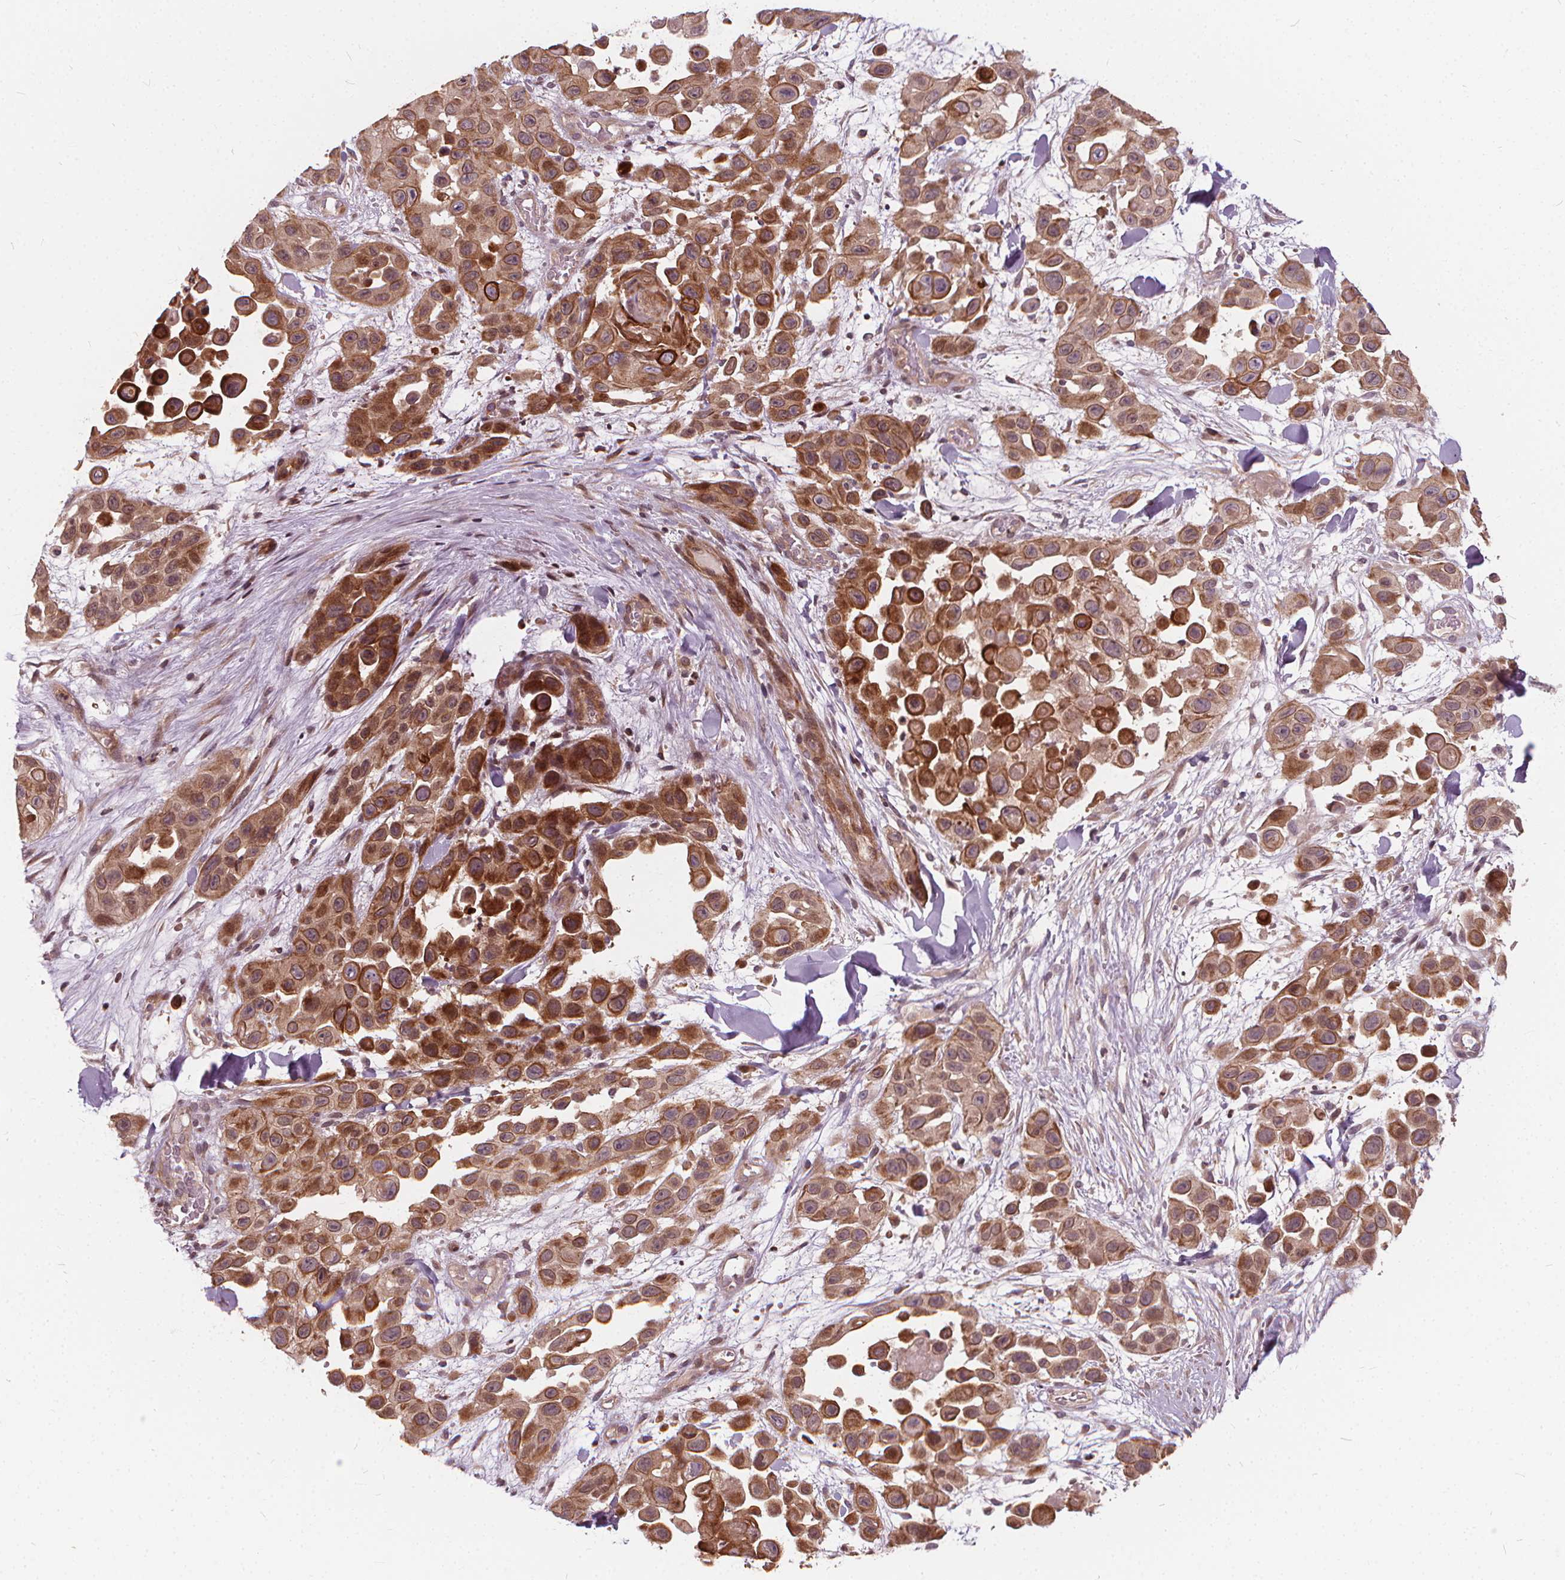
{"staining": {"intensity": "moderate", "quantity": ">75%", "location": "cytoplasmic/membranous"}, "tissue": "skin cancer", "cell_type": "Tumor cells", "image_type": "cancer", "snomed": [{"axis": "morphology", "description": "Squamous cell carcinoma, NOS"}, {"axis": "topography", "description": "Skin"}], "caption": "A histopathology image of human skin cancer (squamous cell carcinoma) stained for a protein reveals moderate cytoplasmic/membranous brown staining in tumor cells.", "gene": "INPP5E", "patient": {"sex": "male", "age": 81}}